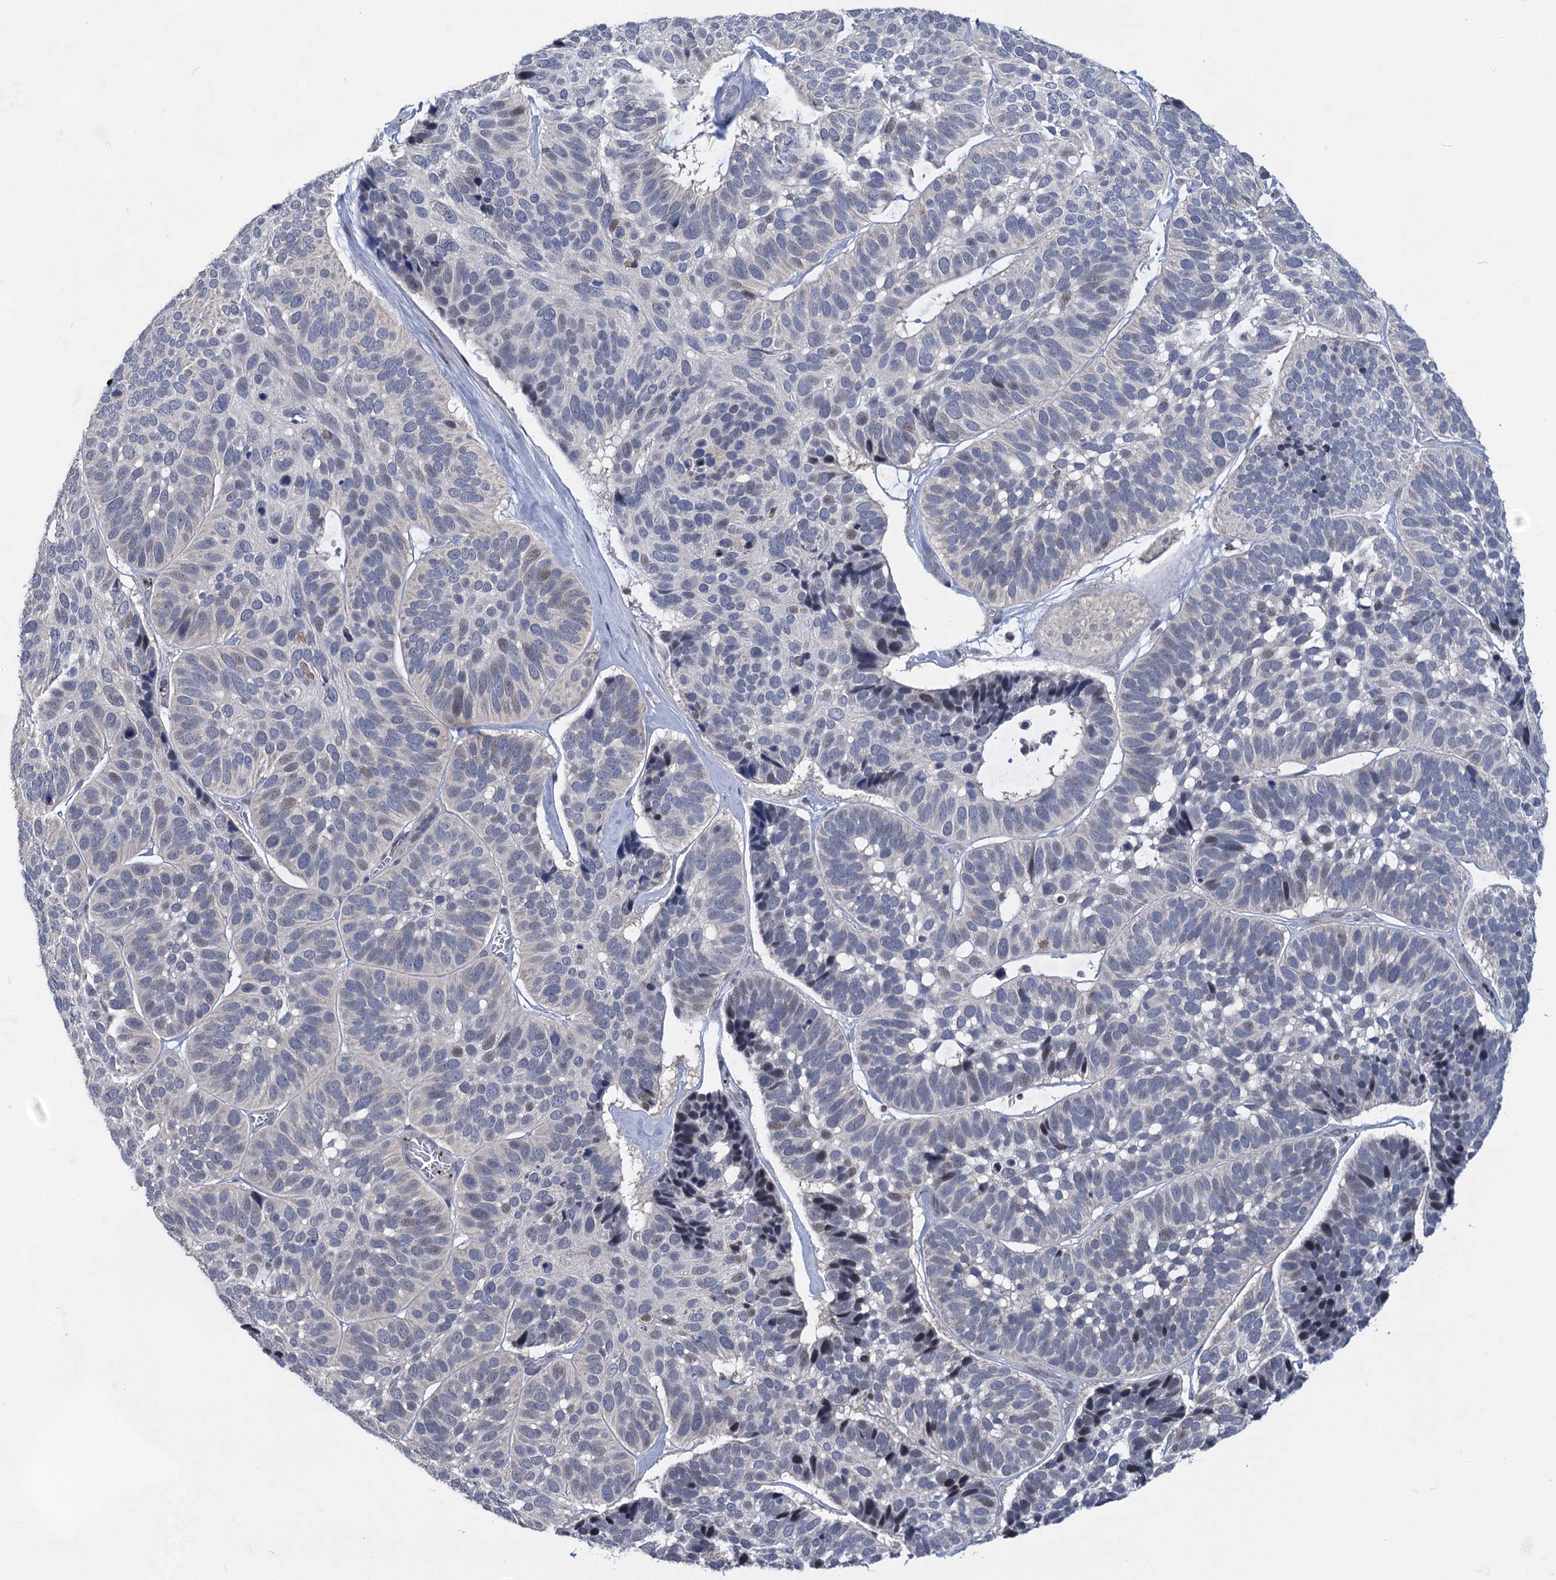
{"staining": {"intensity": "negative", "quantity": "none", "location": "none"}, "tissue": "skin cancer", "cell_type": "Tumor cells", "image_type": "cancer", "snomed": [{"axis": "morphology", "description": "Basal cell carcinoma"}, {"axis": "topography", "description": "Skin"}], "caption": "Micrograph shows no protein staining in tumor cells of skin basal cell carcinoma tissue.", "gene": "MON2", "patient": {"sex": "male", "age": 62}}